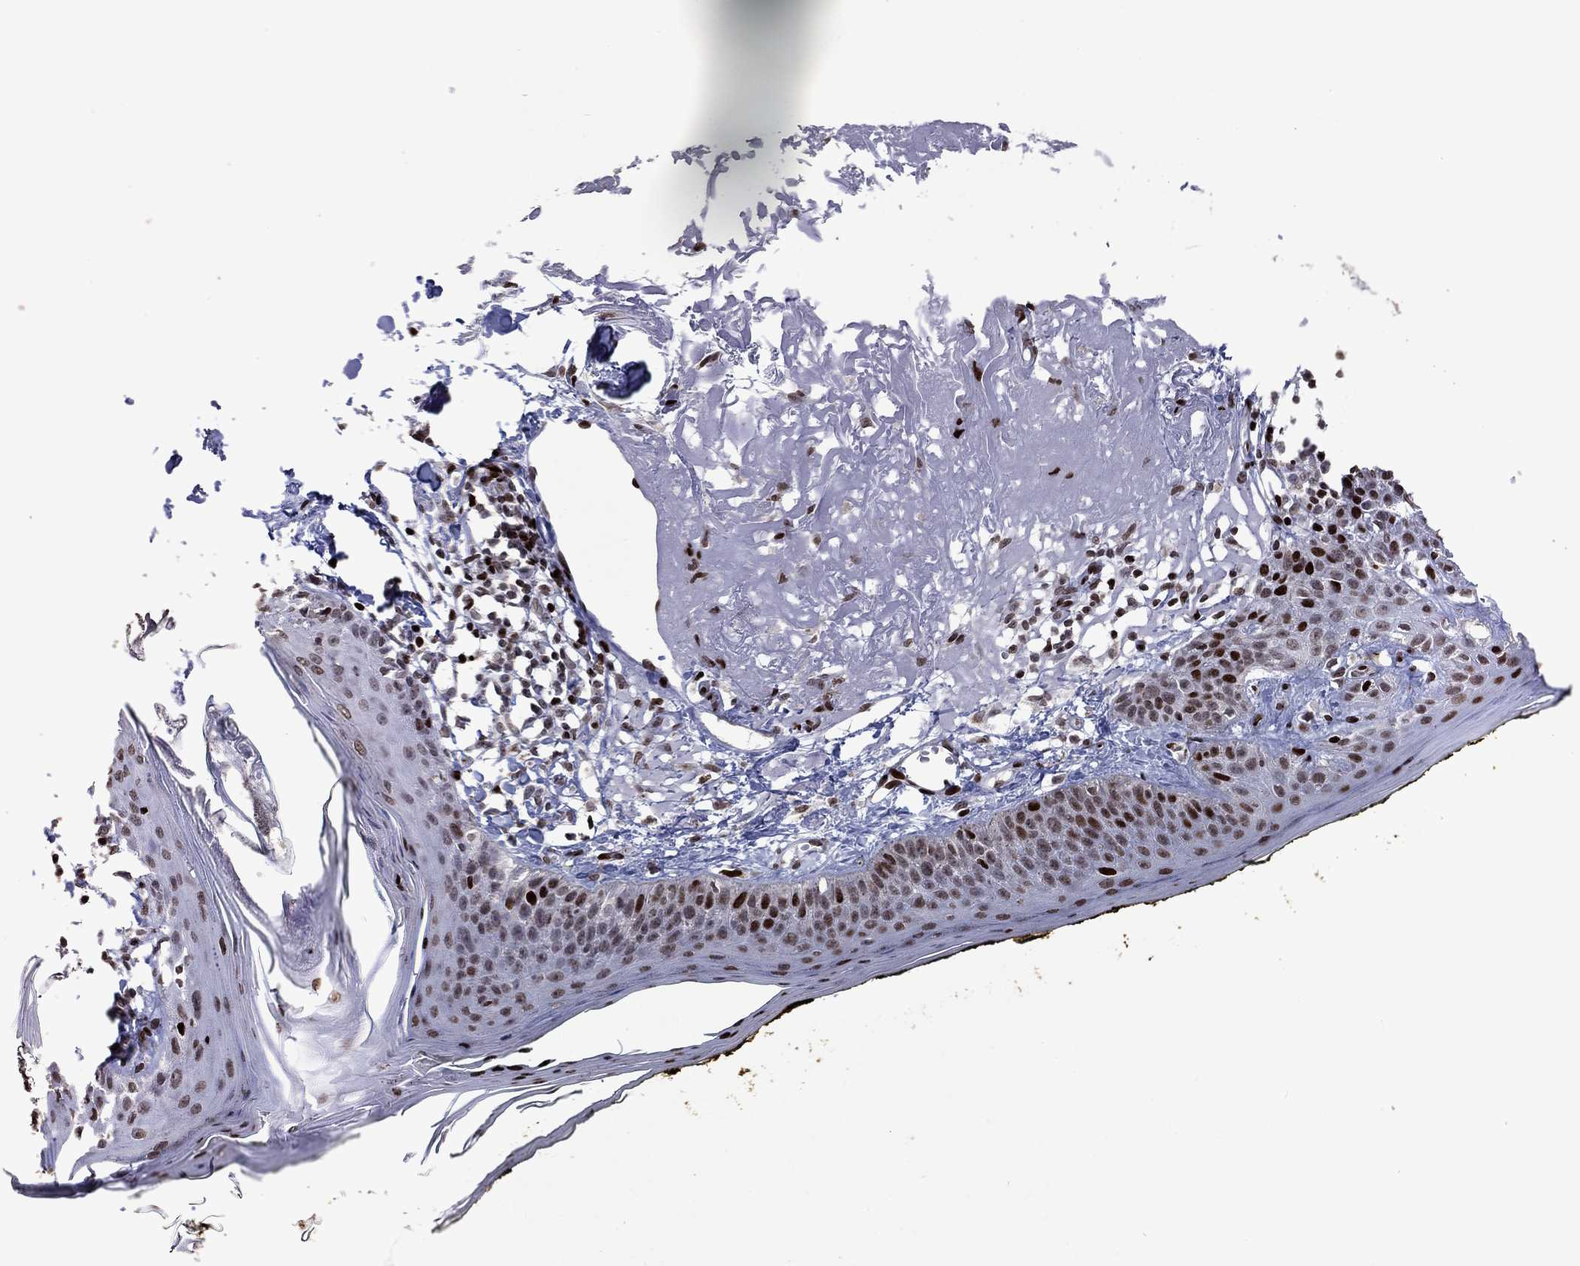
{"staining": {"intensity": "strong", "quantity": "<25%", "location": "nuclear"}, "tissue": "skin", "cell_type": "Fibroblasts", "image_type": "normal", "snomed": [{"axis": "morphology", "description": "Normal tissue, NOS"}, {"axis": "topography", "description": "Skin"}], "caption": "Protein expression analysis of benign skin shows strong nuclear expression in about <25% of fibroblasts.", "gene": "SRSF3", "patient": {"sex": "male", "age": 76}}